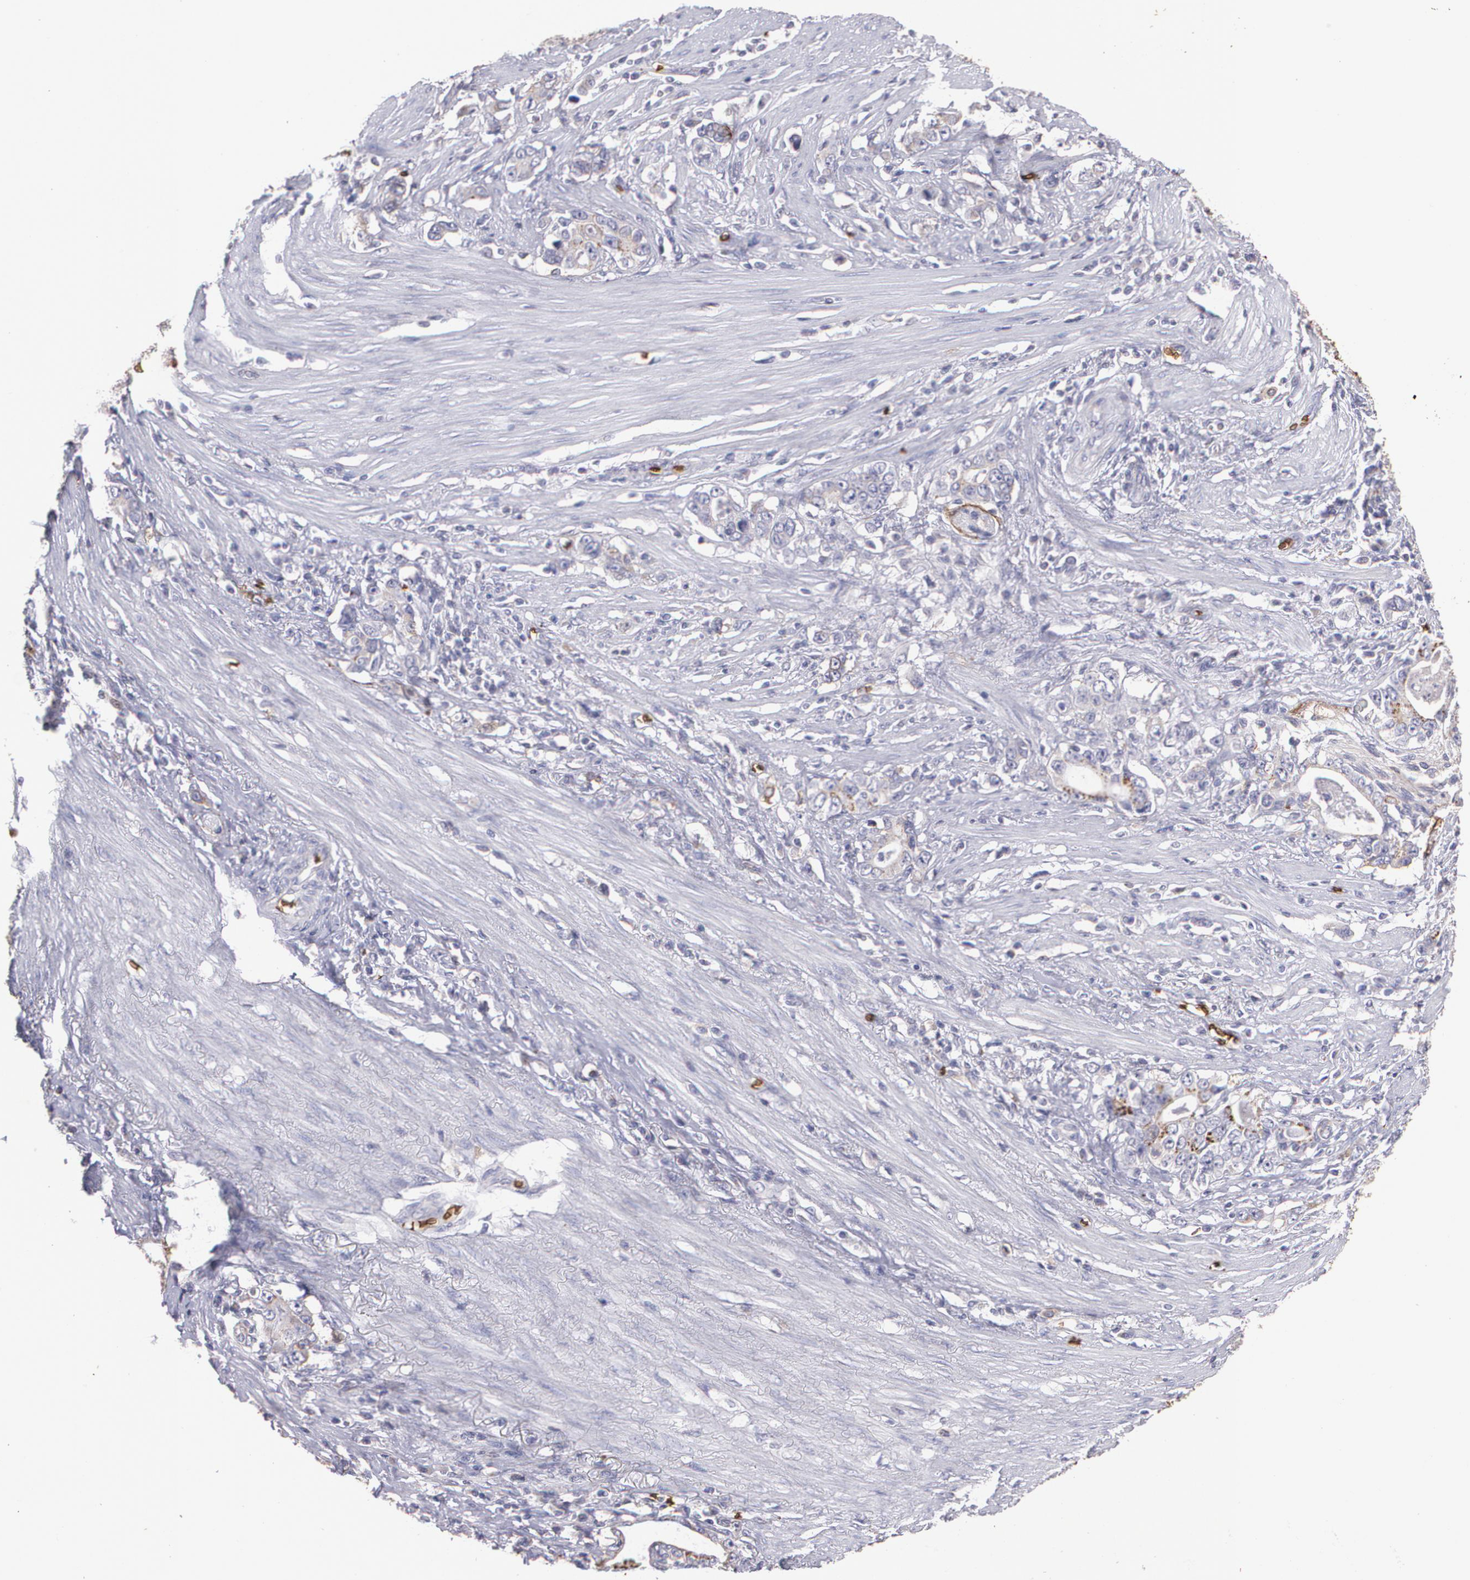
{"staining": {"intensity": "weak", "quantity": "25%-75%", "location": "cytoplasmic/membranous"}, "tissue": "stomach cancer", "cell_type": "Tumor cells", "image_type": "cancer", "snomed": [{"axis": "morphology", "description": "Adenocarcinoma, NOS"}, {"axis": "topography", "description": "Stomach, lower"}], "caption": "Immunohistochemical staining of human stomach cancer displays low levels of weak cytoplasmic/membranous positivity in about 25%-75% of tumor cells.", "gene": "SLC2A1", "patient": {"sex": "female", "age": 72}}